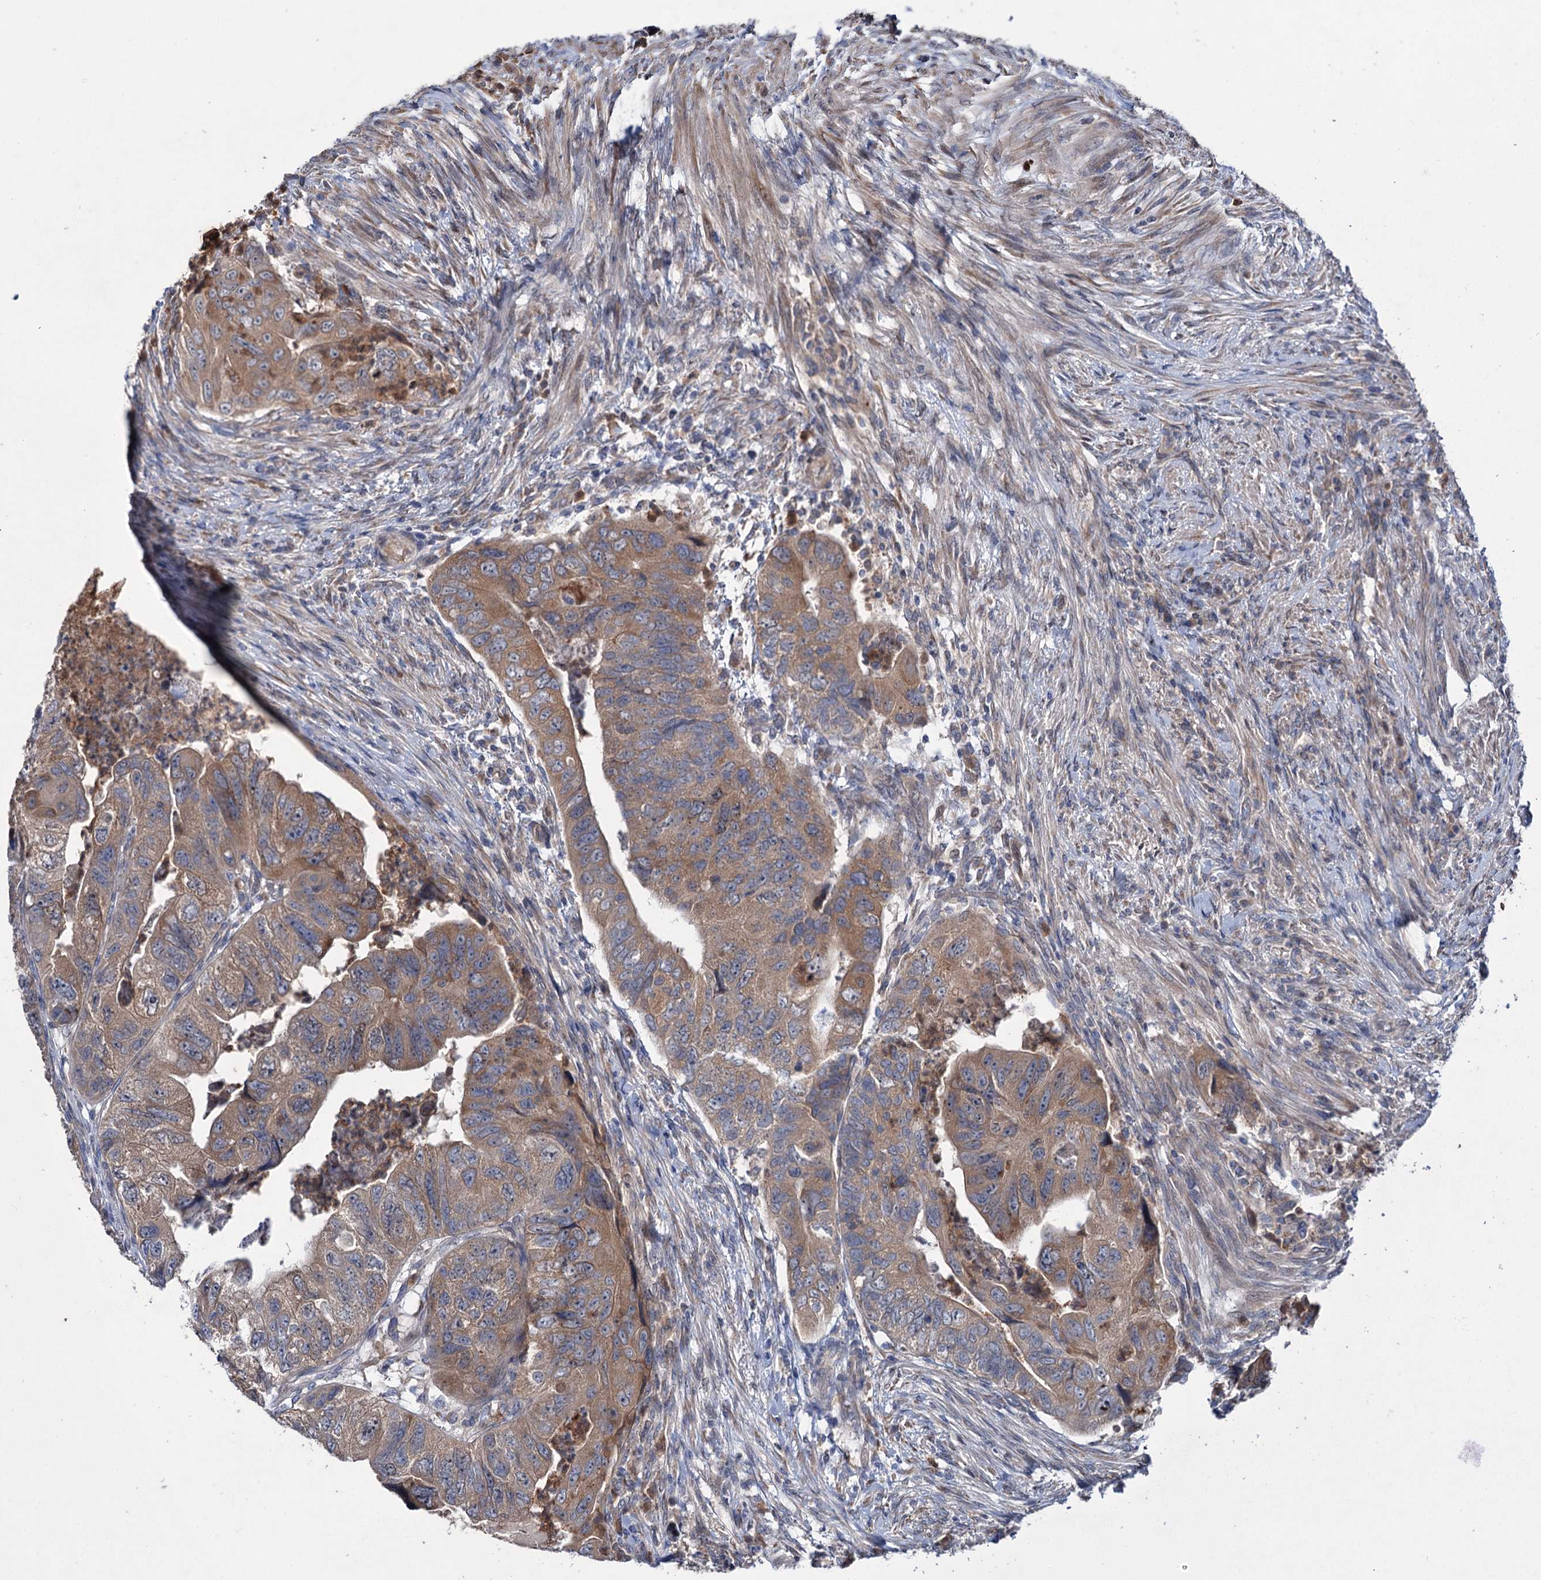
{"staining": {"intensity": "moderate", "quantity": "25%-75%", "location": "cytoplasmic/membranous"}, "tissue": "colorectal cancer", "cell_type": "Tumor cells", "image_type": "cancer", "snomed": [{"axis": "morphology", "description": "Adenocarcinoma, NOS"}, {"axis": "topography", "description": "Rectum"}], "caption": "Immunohistochemistry photomicrograph of neoplastic tissue: human adenocarcinoma (colorectal) stained using IHC exhibits medium levels of moderate protein expression localized specifically in the cytoplasmic/membranous of tumor cells, appearing as a cytoplasmic/membranous brown color.", "gene": "PTPN3", "patient": {"sex": "male", "age": 63}}